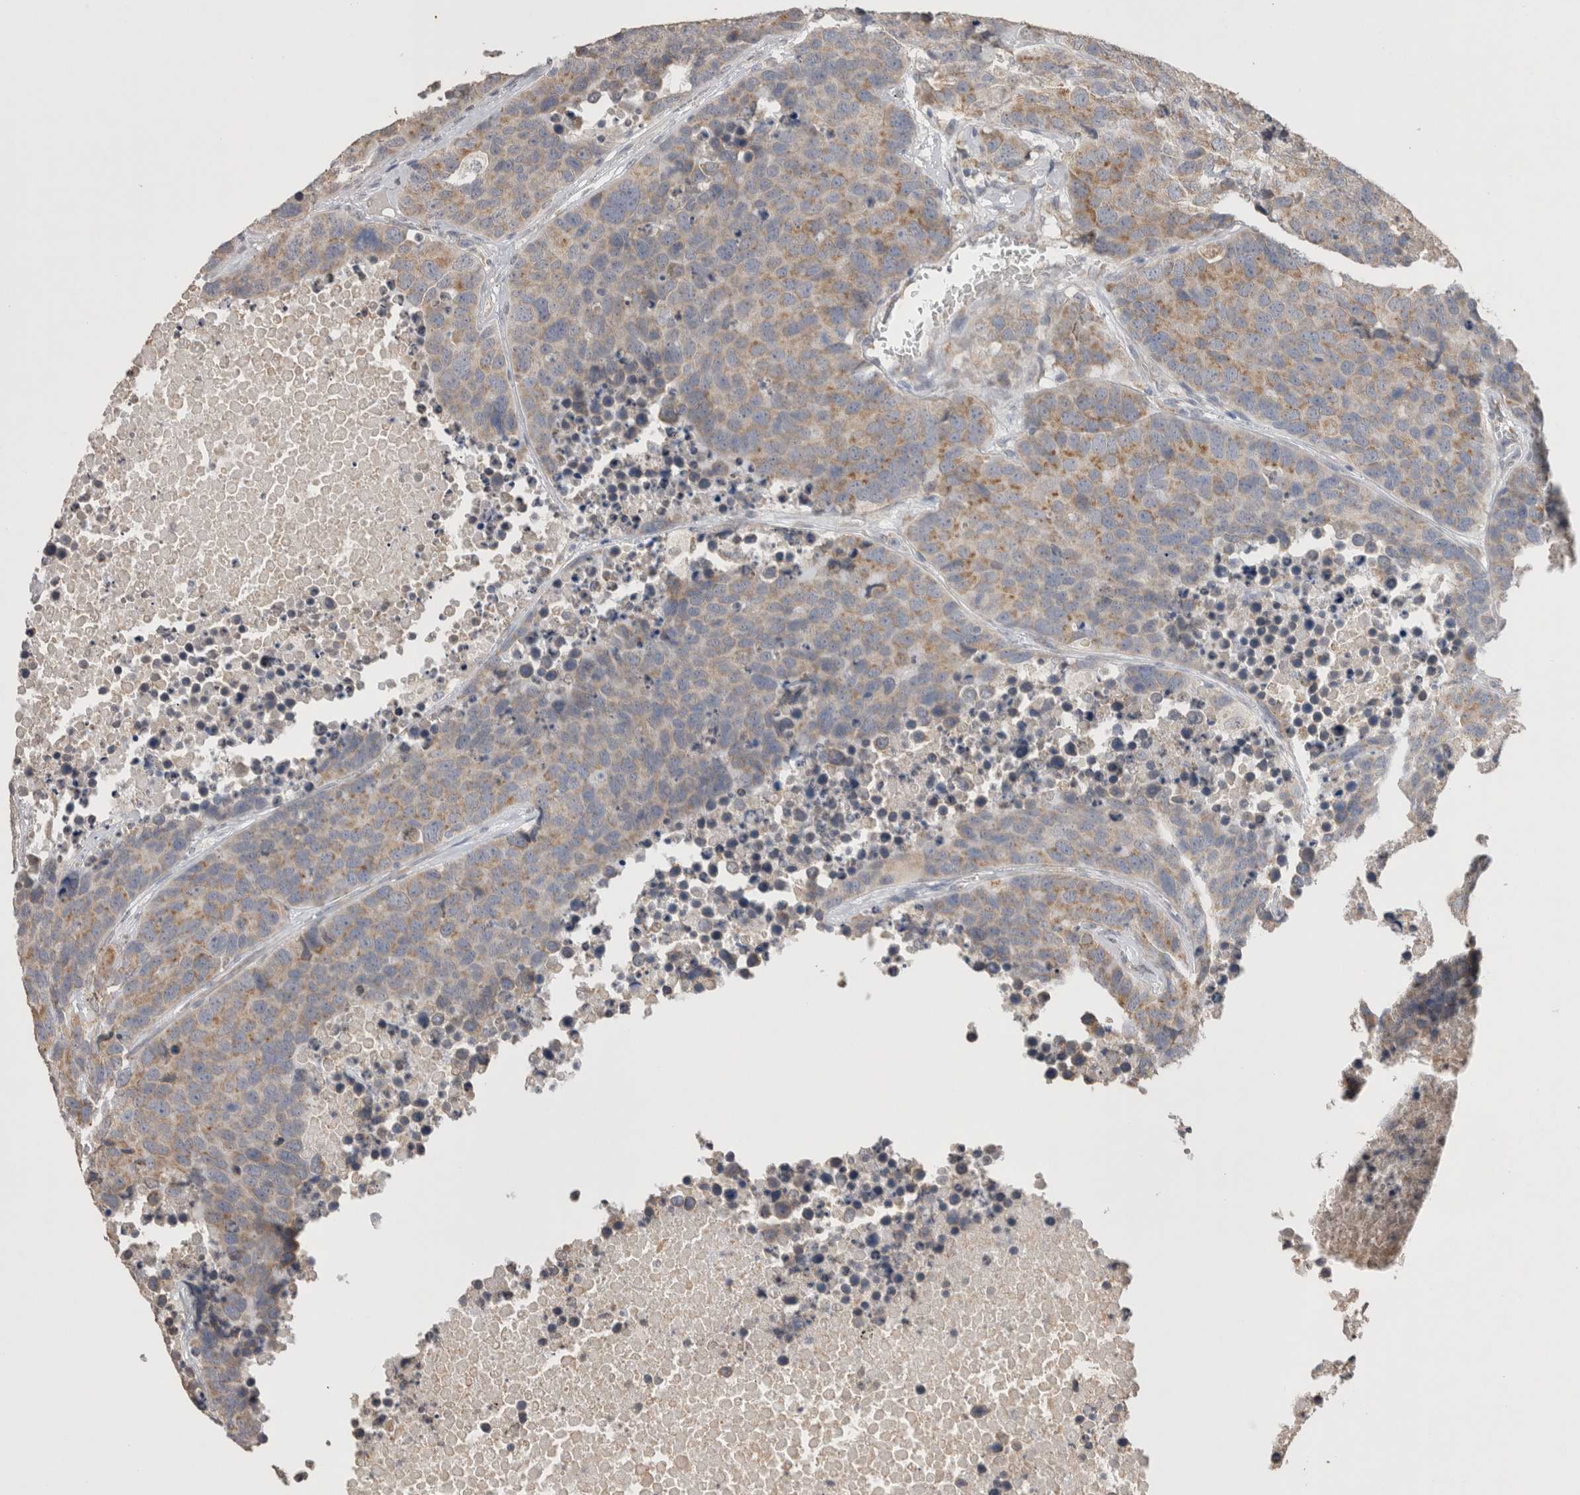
{"staining": {"intensity": "weak", "quantity": ">75%", "location": "cytoplasmic/membranous"}, "tissue": "carcinoid", "cell_type": "Tumor cells", "image_type": "cancer", "snomed": [{"axis": "morphology", "description": "Carcinoid, malignant, NOS"}, {"axis": "topography", "description": "Lung"}], "caption": "Protein expression analysis of malignant carcinoid exhibits weak cytoplasmic/membranous expression in about >75% of tumor cells.", "gene": "NOMO1", "patient": {"sex": "male", "age": 60}}